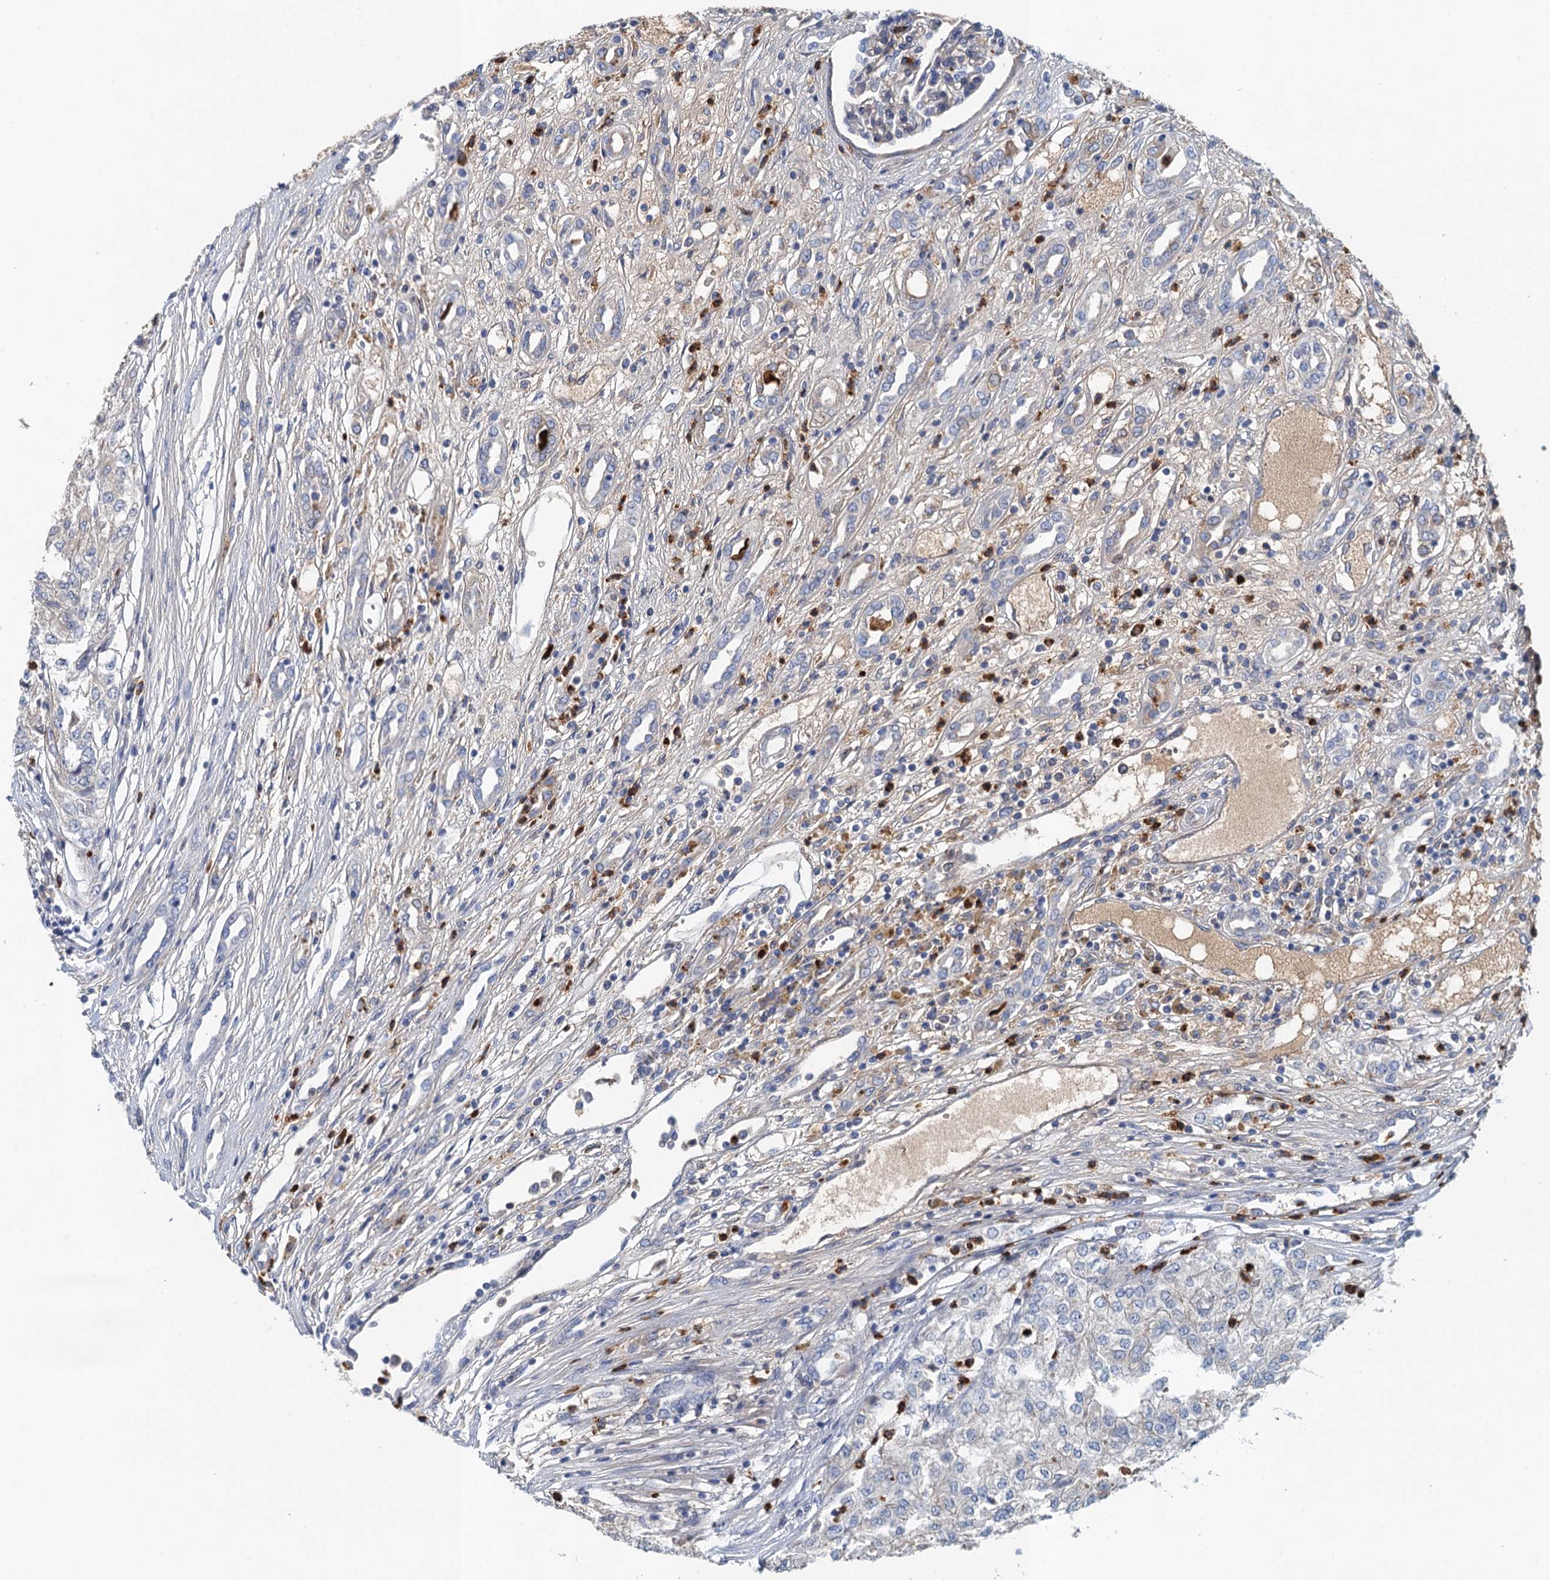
{"staining": {"intensity": "negative", "quantity": "none", "location": "none"}, "tissue": "renal cancer", "cell_type": "Tumor cells", "image_type": "cancer", "snomed": [{"axis": "morphology", "description": "Adenocarcinoma, NOS"}, {"axis": "topography", "description": "Kidney"}], "caption": "DAB (3,3'-diaminobenzidine) immunohistochemical staining of renal cancer (adenocarcinoma) exhibits no significant expression in tumor cells.", "gene": "TPCN1", "patient": {"sex": "female", "age": 54}}